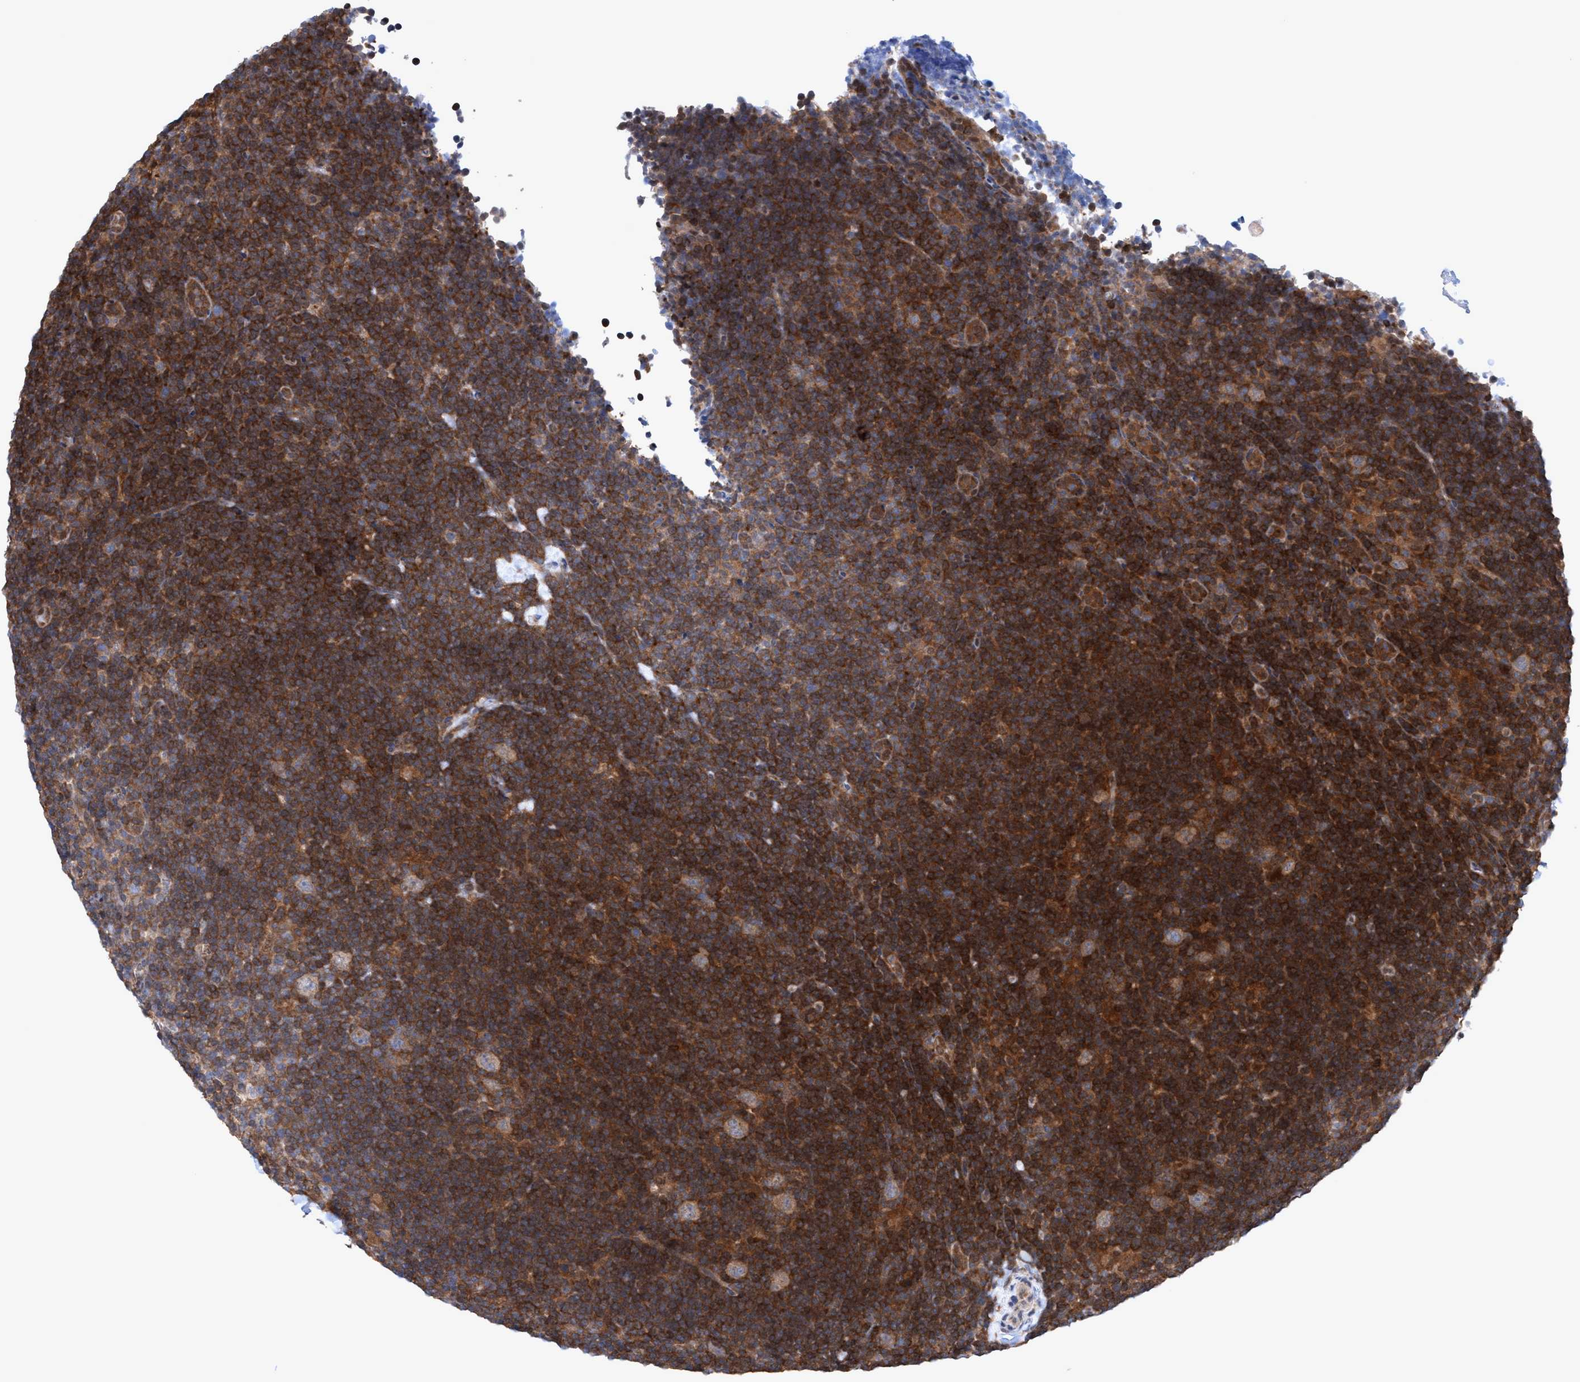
{"staining": {"intensity": "weak", "quantity": ">75%", "location": "cytoplasmic/membranous"}, "tissue": "lymphoma", "cell_type": "Tumor cells", "image_type": "cancer", "snomed": [{"axis": "morphology", "description": "Hodgkin's disease, NOS"}, {"axis": "topography", "description": "Lymph node"}], "caption": "Immunohistochemical staining of human lymphoma exhibits low levels of weak cytoplasmic/membranous expression in about >75% of tumor cells.", "gene": "GLOD4", "patient": {"sex": "female", "age": 57}}